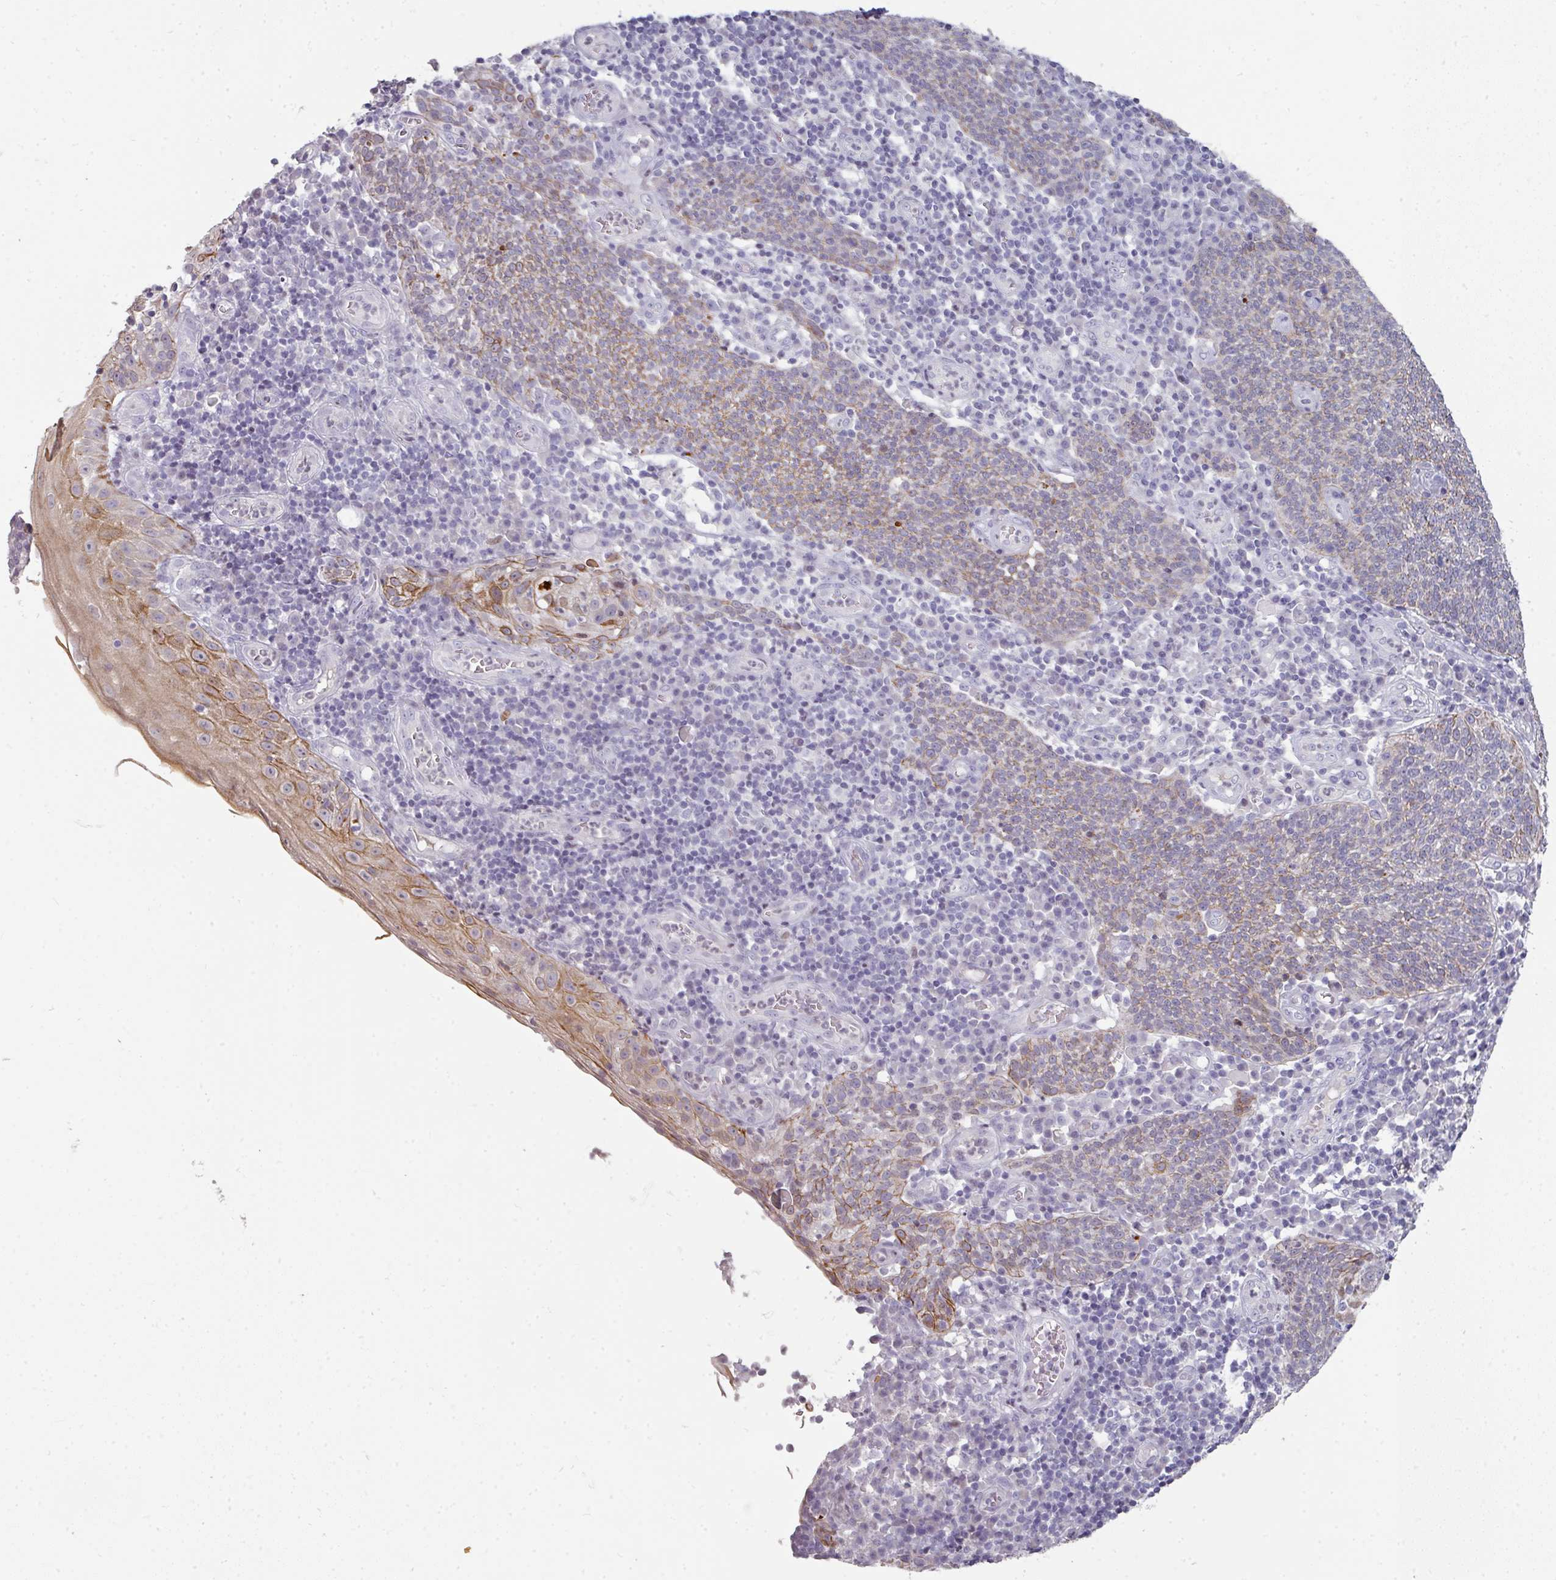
{"staining": {"intensity": "moderate", "quantity": "25%-75%", "location": "cytoplasmic/membranous"}, "tissue": "cervical cancer", "cell_type": "Tumor cells", "image_type": "cancer", "snomed": [{"axis": "morphology", "description": "Squamous cell carcinoma, NOS"}, {"axis": "topography", "description": "Cervix"}], "caption": "A high-resolution micrograph shows IHC staining of cervical squamous cell carcinoma, which exhibits moderate cytoplasmic/membranous staining in approximately 25%-75% of tumor cells. Immunohistochemistry stains the protein of interest in brown and the nuclei are stained blue.", "gene": "GTF2H3", "patient": {"sex": "female", "age": 34}}